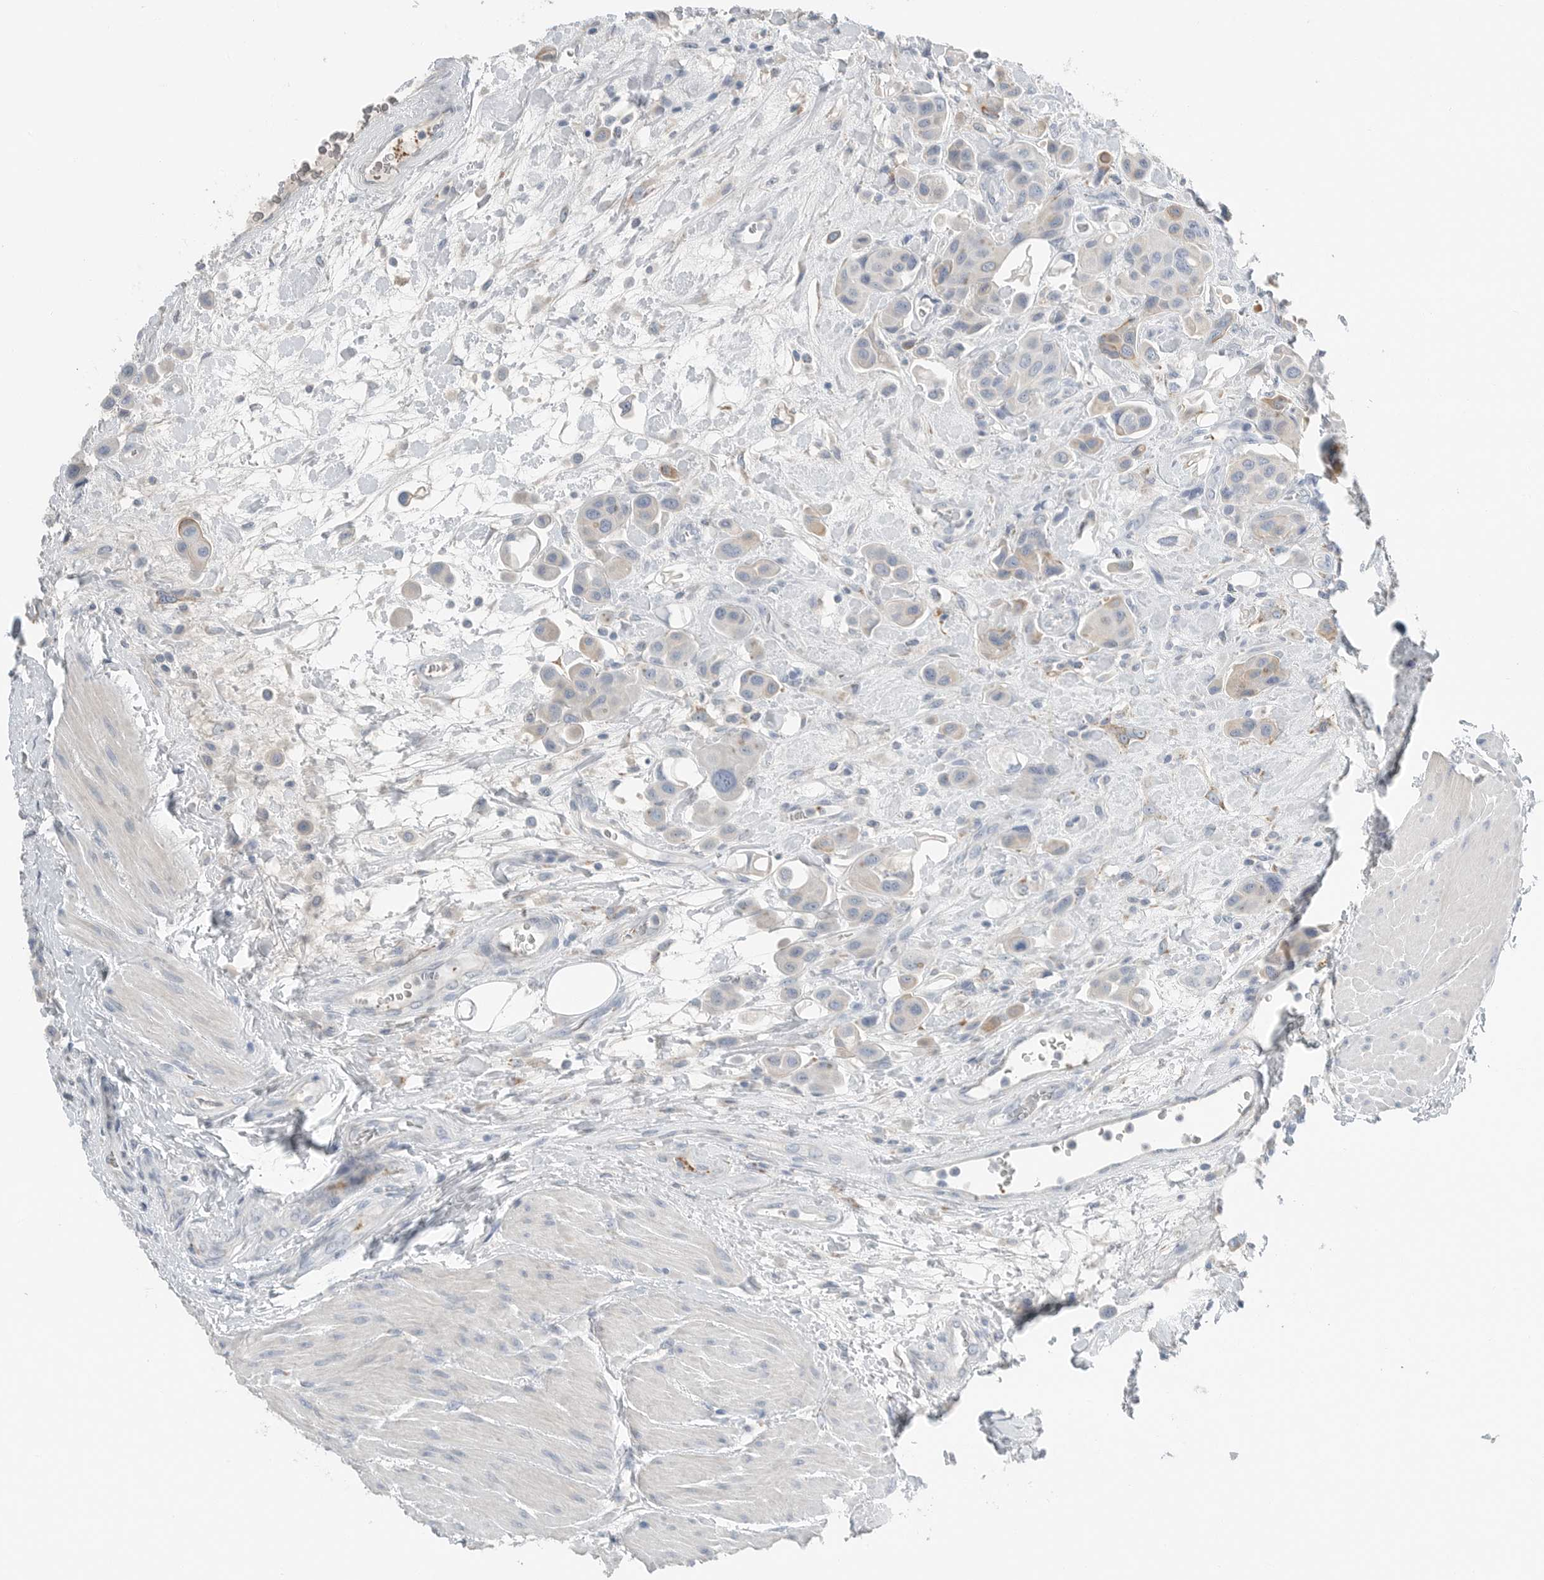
{"staining": {"intensity": "moderate", "quantity": "25%-75%", "location": "cytoplasmic/membranous"}, "tissue": "urothelial cancer", "cell_type": "Tumor cells", "image_type": "cancer", "snomed": [{"axis": "morphology", "description": "Urothelial carcinoma, High grade"}, {"axis": "topography", "description": "Urinary bladder"}], "caption": "Tumor cells reveal moderate cytoplasmic/membranous expression in about 25%-75% of cells in urothelial carcinoma (high-grade).", "gene": "SERPINB7", "patient": {"sex": "male", "age": 50}}